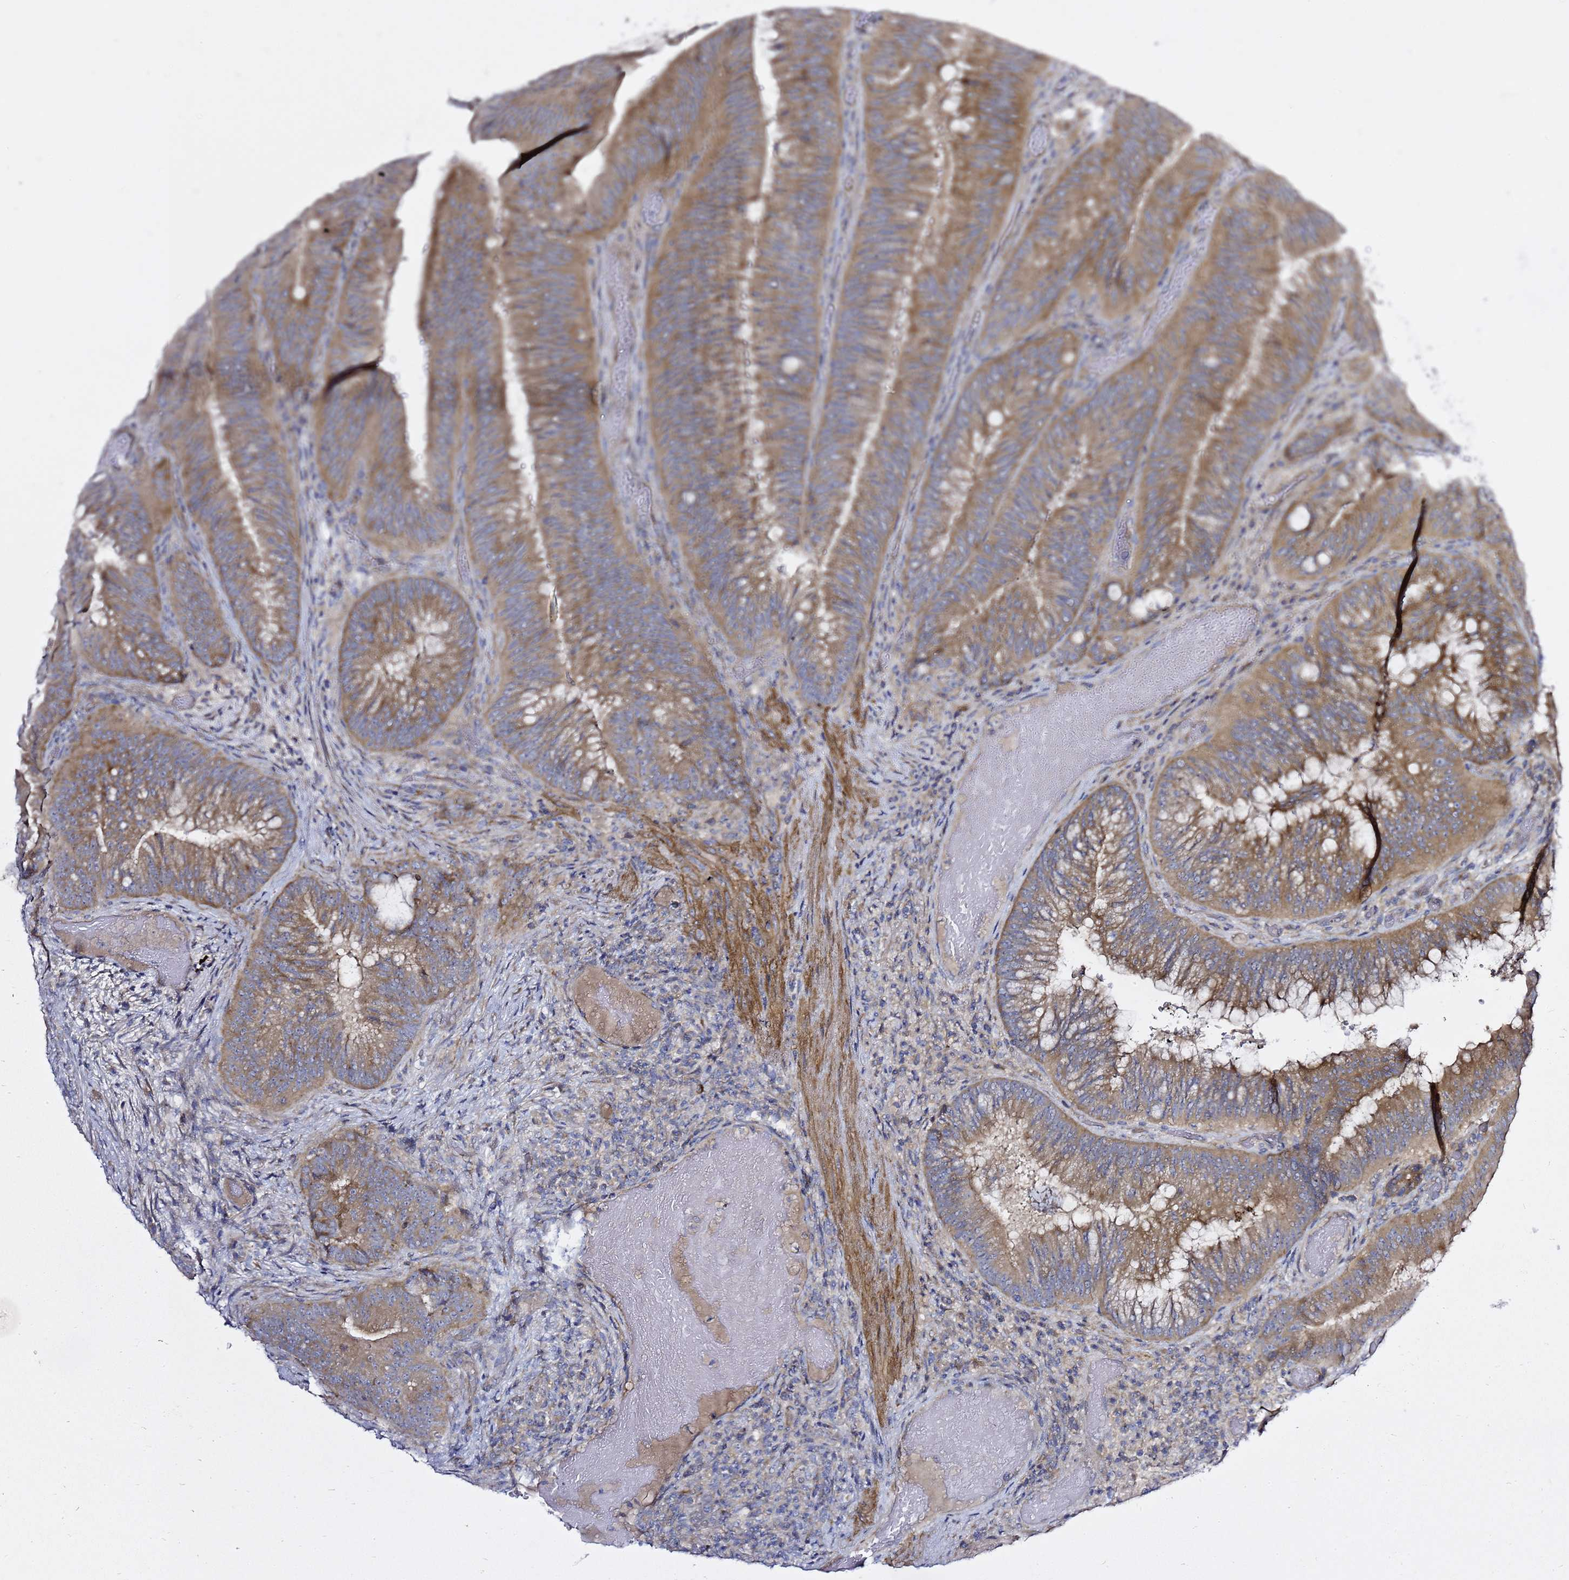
{"staining": {"intensity": "moderate", "quantity": ">75%", "location": "cytoplasmic/membranous"}, "tissue": "colorectal cancer", "cell_type": "Tumor cells", "image_type": "cancer", "snomed": [{"axis": "morphology", "description": "Adenocarcinoma, NOS"}, {"axis": "topography", "description": "Colon"}], "caption": "Protein positivity by IHC shows moderate cytoplasmic/membranous positivity in about >75% of tumor cells in colorectal adenocarcinoma.", "gene": "MON1B", "patient": {"sex": "female", "age": 43}}